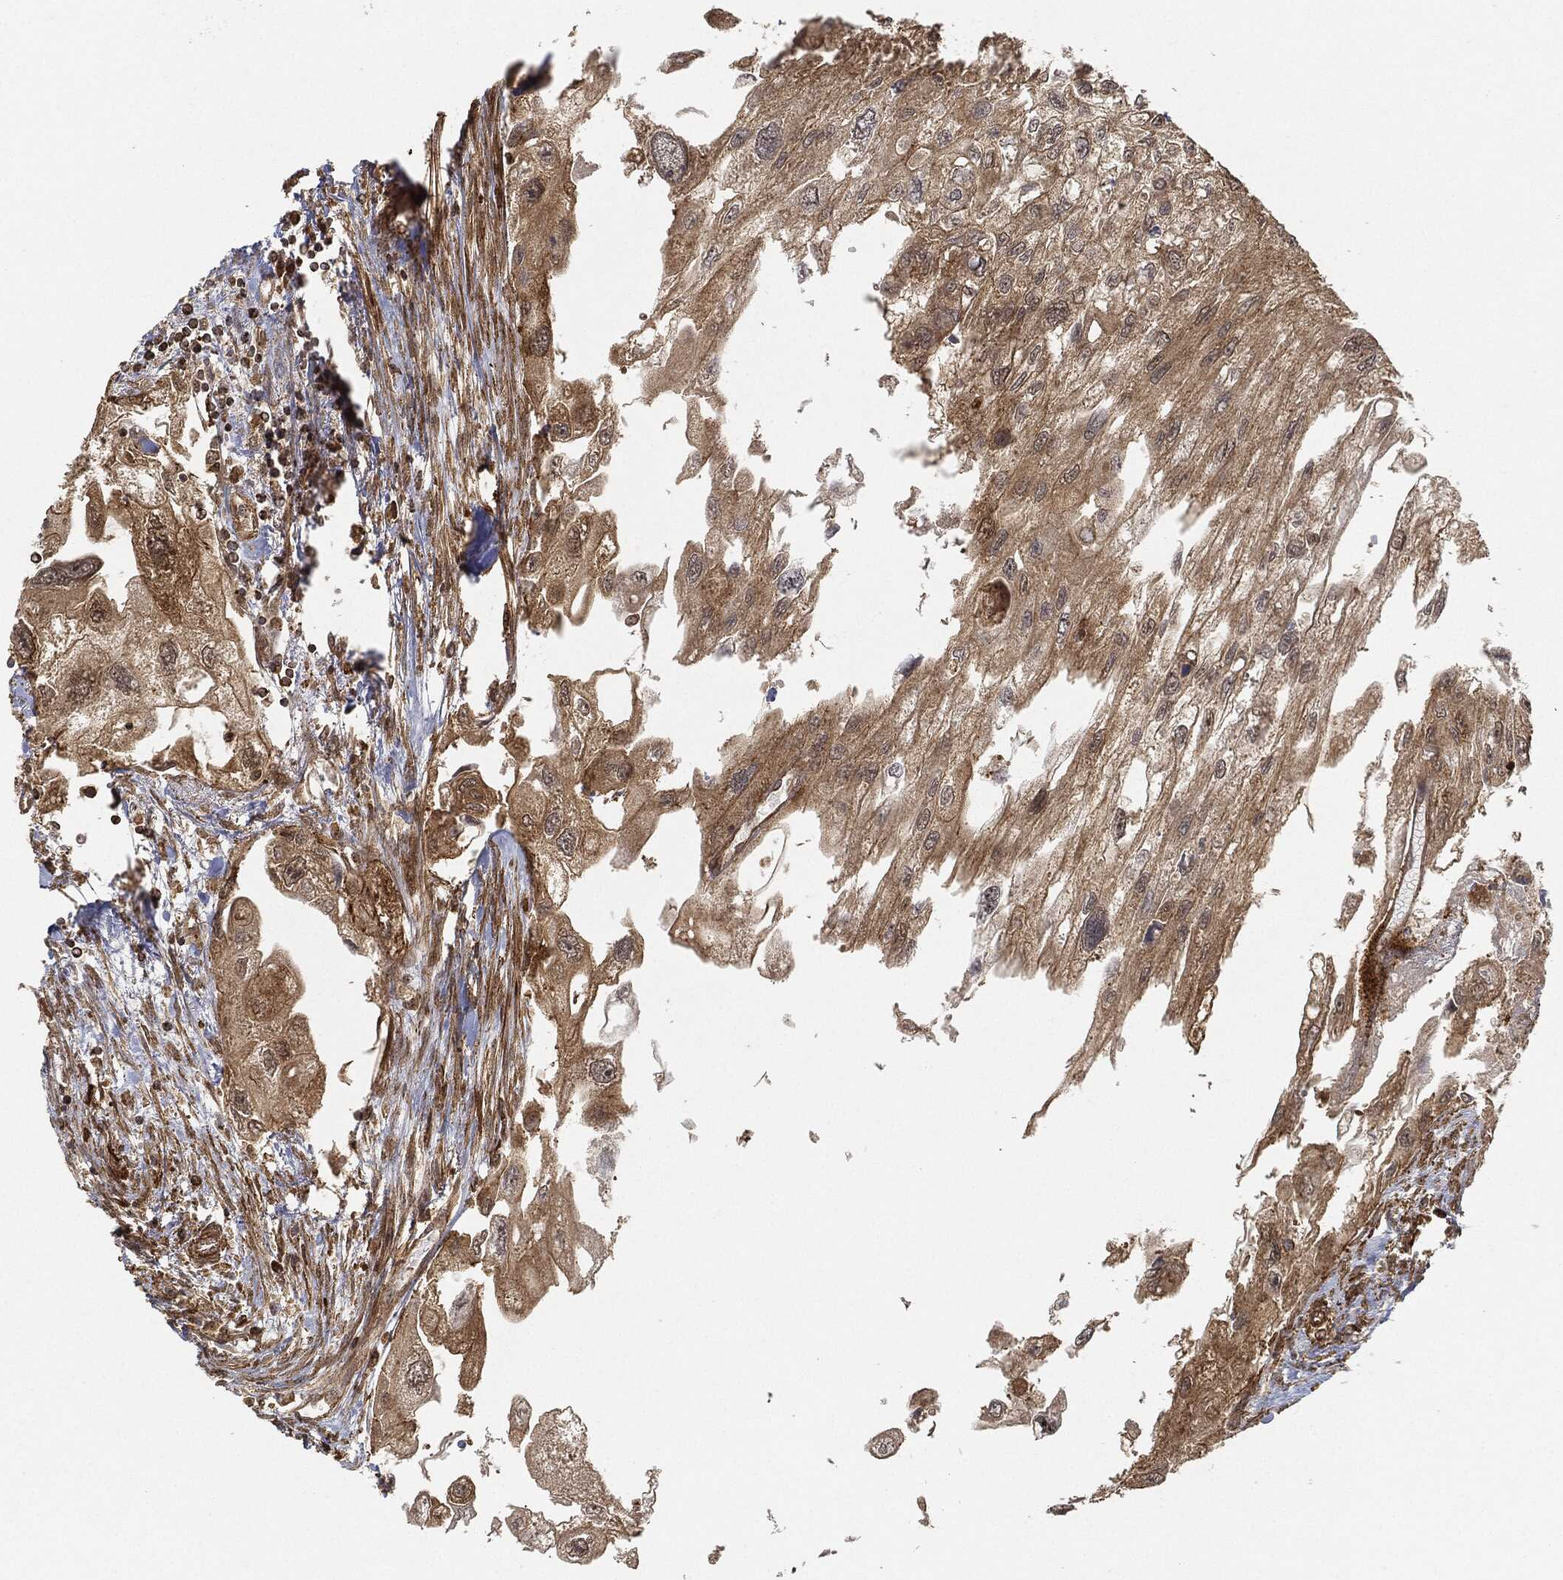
{"staining": {"intensity": "moderate", "quantity": "25%-75%", "location": "cytoplasmic/membranous"}, "tissue": "urothelial cancer", "cell_type": "Tumor cells", "image_type": "cancer", "snomed": [{"axis": "morphology", "description": "Urothelial carcinoma, High grade"}, {"axis": "topography", "description": "Urinary bladder"}], "caption": "About 25%-75% of tumor cells in urothelial cancer exhibit moderate cytoplasmic/membranous protein staining as visualized by brown immunohistochemical staining.", "gene": "TPT1", "patient": {"sex": "male", "age": 59}}